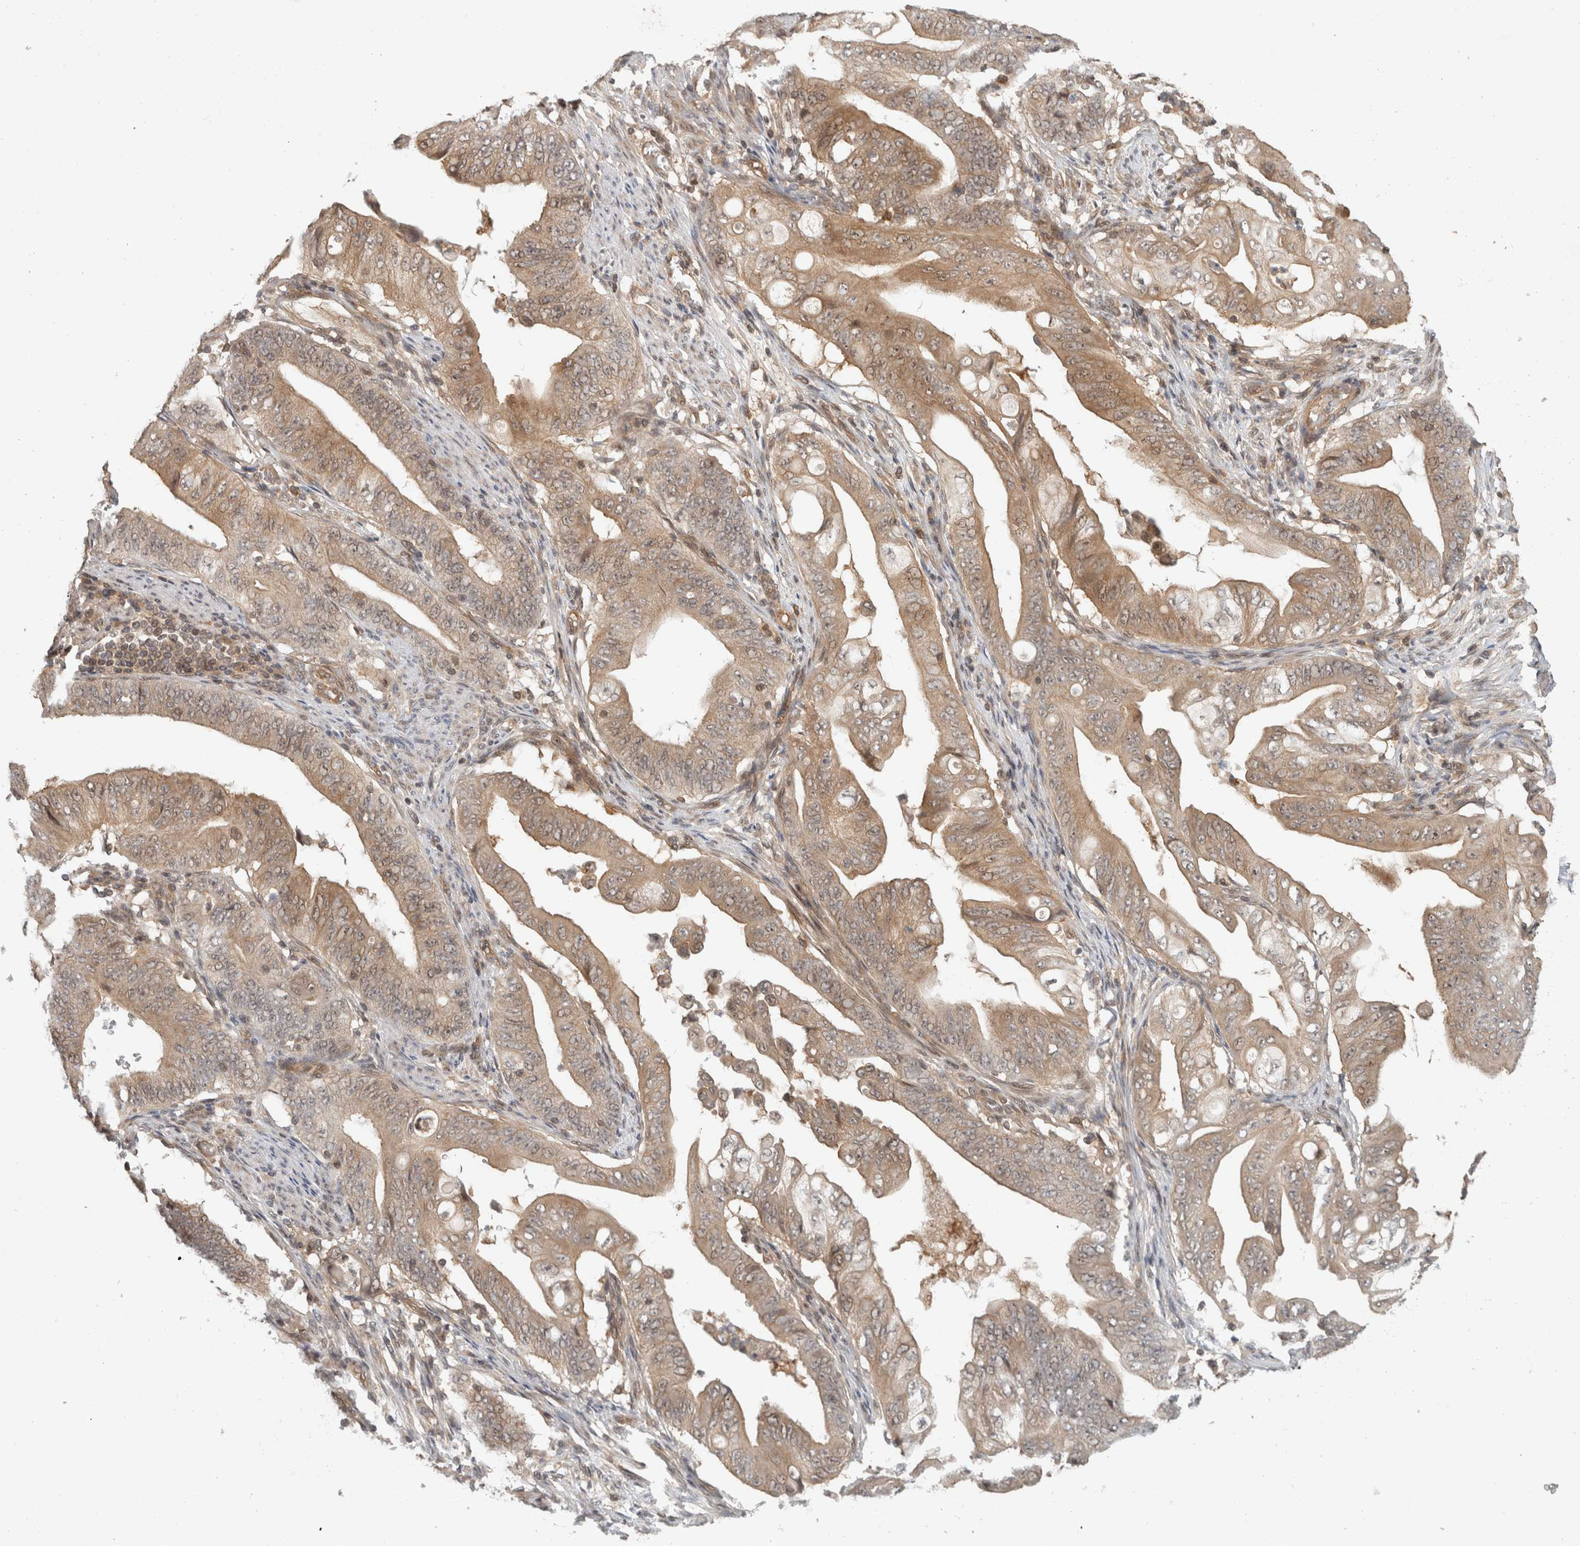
{"staining": {"intensity": "moderate", "quantity": ">75%", "location": "cytoplasmic/membranous"}, "tissue": "stomach cancer", "cell_type": "Tumor cells", "image_type": "cancer", "snomed": [{"axis": "morphology", "description": "Adenocarcinoma, NOS"}, {"axis": "topography", "description": "Stomach"}], "caption": "High-power microscopy captured an immunohistochemistry (IHC) histopathology image of stomach cancer, revealing moderate cytoplasmic/membranous expression in approximately >75% of tumor cells. The staining is performed using DAB (3,3'-diaminobenzidine) brown chromogen to label protein expression. The nuclei are counter-stained blue using hematoxylin.", "gene": "CAAP1", "patient": {"sex": "female", "age": 73}}